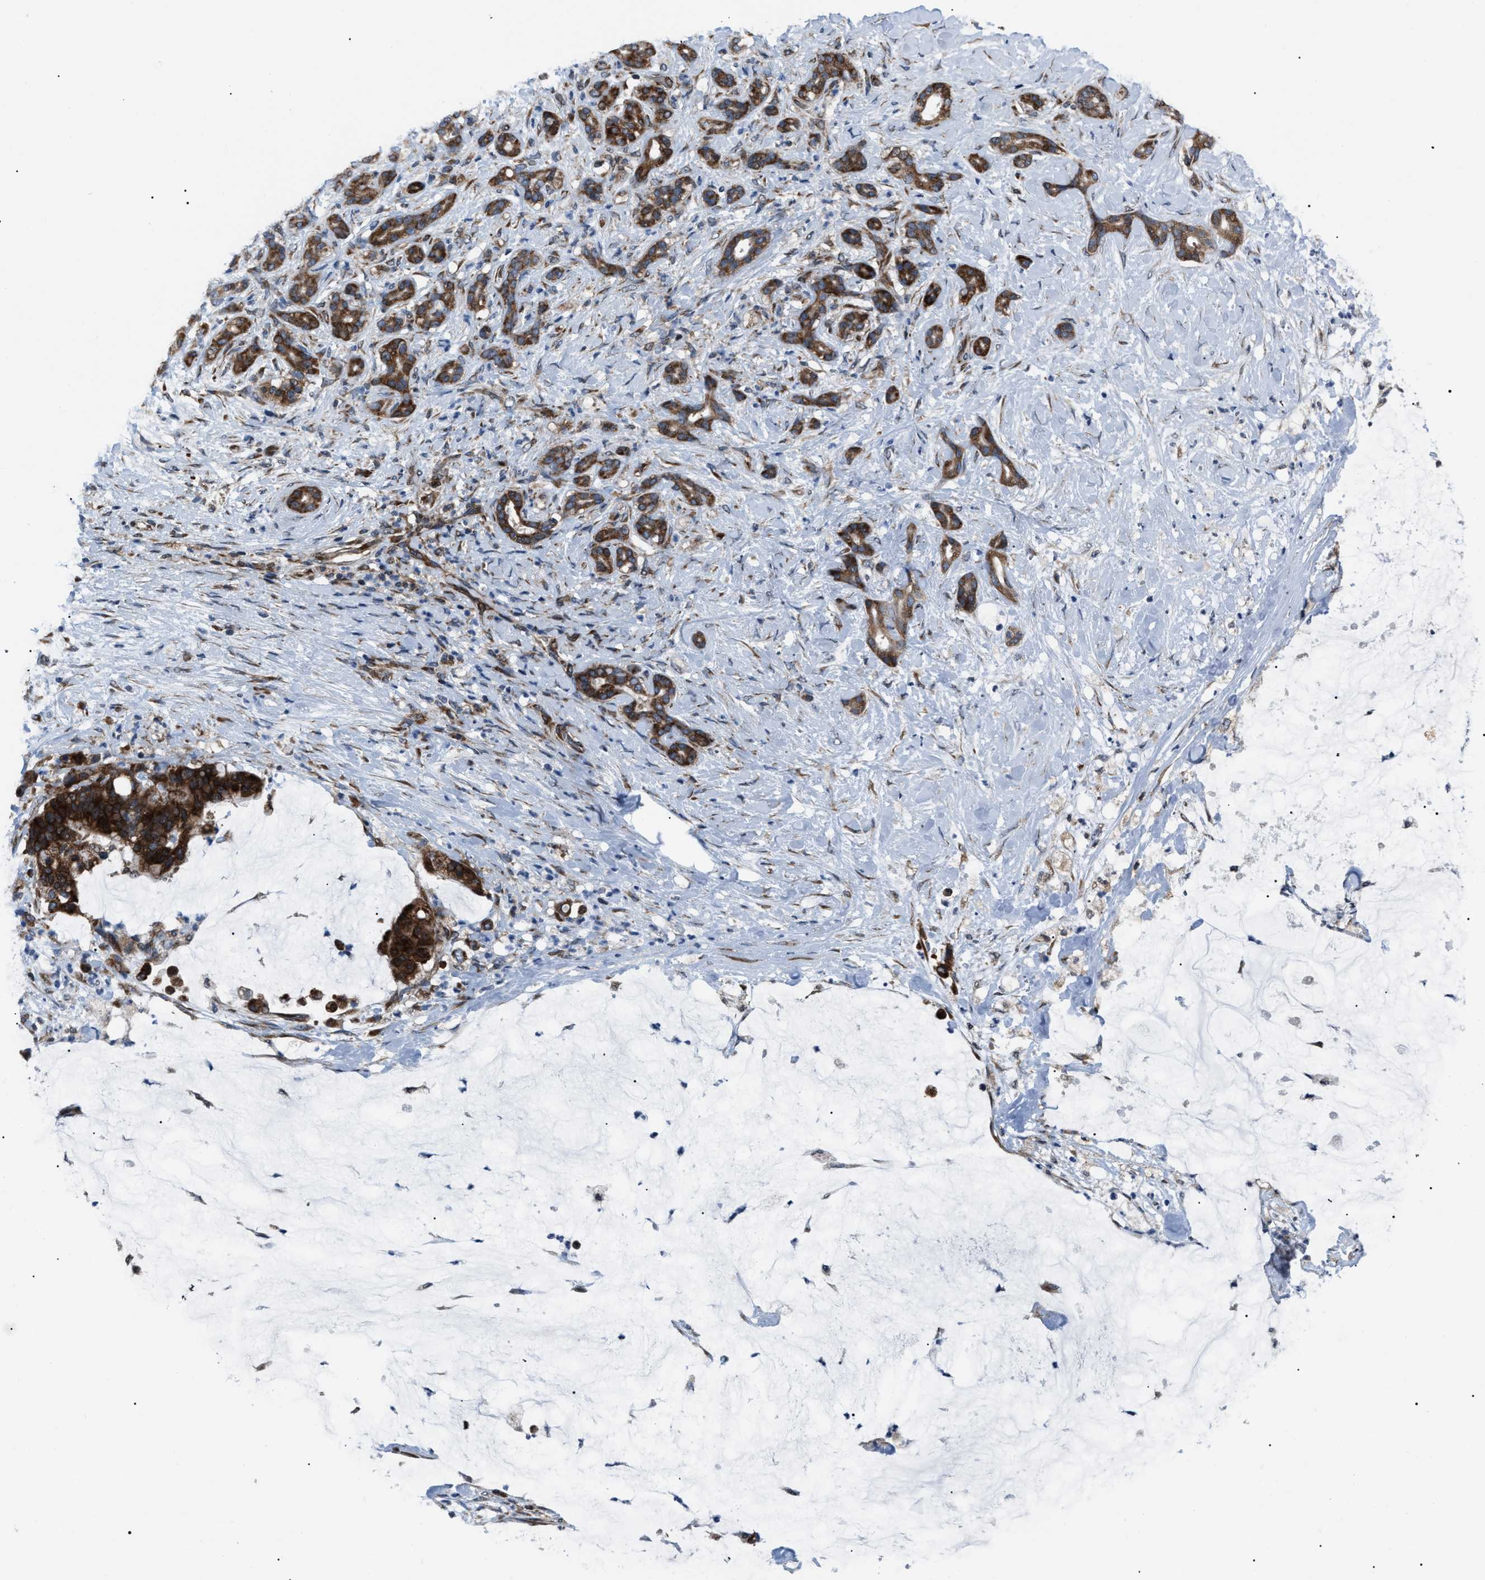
{"staining": {"intensity": "strong", "quantity": ">75%", "location": "cytoplasmic/membranous"}, "tissue": "pancreatic cancer", "cell_type": "Tumor cells", "image_type": "cancer", "snomed": [{"axis": "morphology", "description": "Adenocarcinoma, NOS"}, {"axis": "topography", "description": "Pancreas"}], "caption": "An immunohistochemistry photomicrograph of tumor tissue is shown. Protein staining in brown highlights strong cytoplasmic/membranous positivity in adenocarcinoma (pancreatic) within tumor cells.", "gene": "AGO2", "patient": {"sex": "male", "age": 41}}